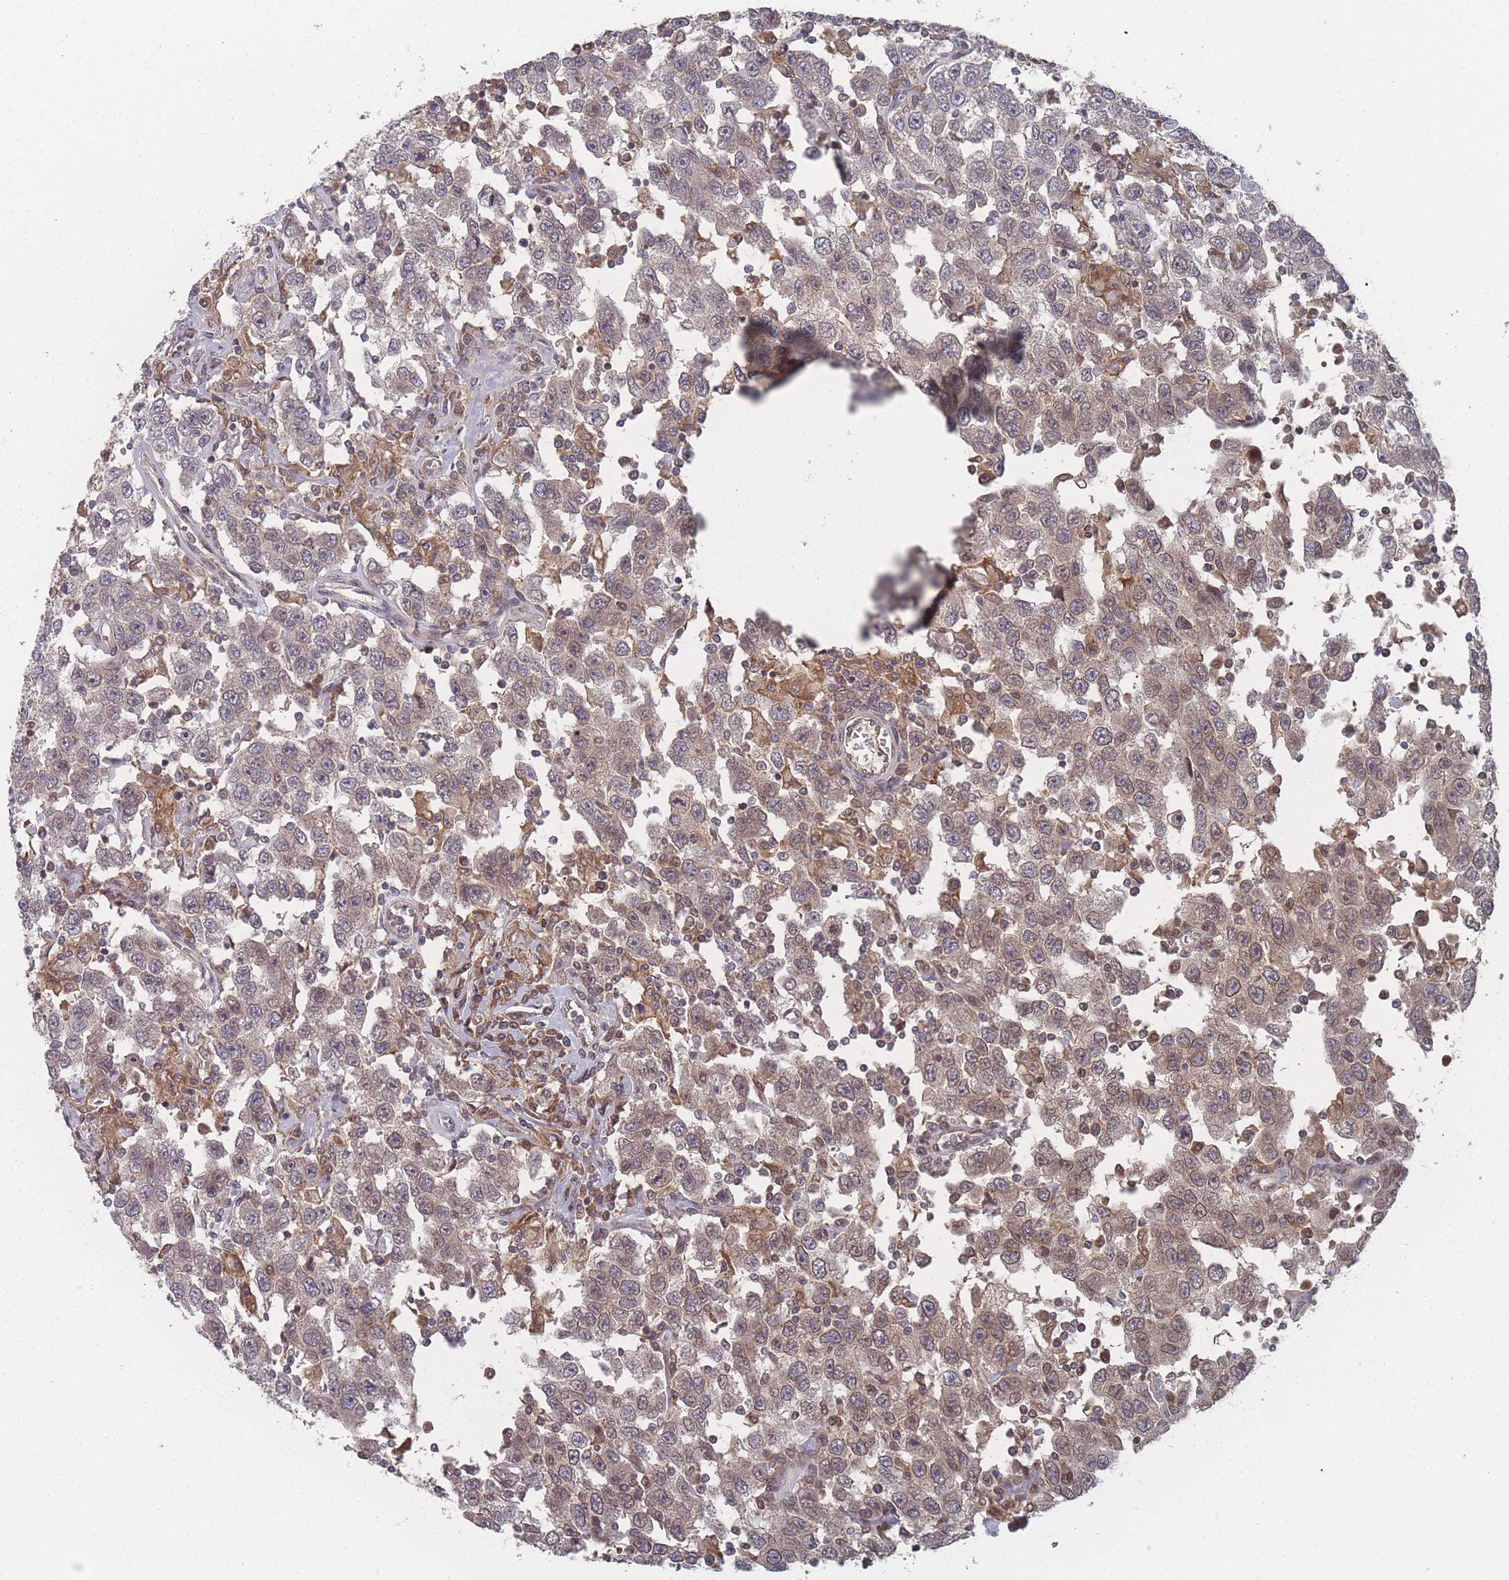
{"staining": {"intensity": "weak", "quantity": ">75%", "location": "cytoplasmic/membranous,nuclear"}, "tissue": "testis cancer", "cell_type": "Tumor cells", "image_type": "cancer", "snomed": [{"axis": "morphology", "description": "Seminoma, NOS"}, {"axis": "topography", "description": "Testis"}], "caption": "High-magnification brightfield microscopy of testis cancer (seminoma) stained with DAB (3,3'-diaminobenzidine) (brown) and counterstained with hematoxylin (blue). tumor cells exhibit weak cytoplasmic/membranous and nuclear staining is appreciated in approximately>75% of cells.", "gene": "TBC1D25", "patient": {"sex": "male", "age": 41}}